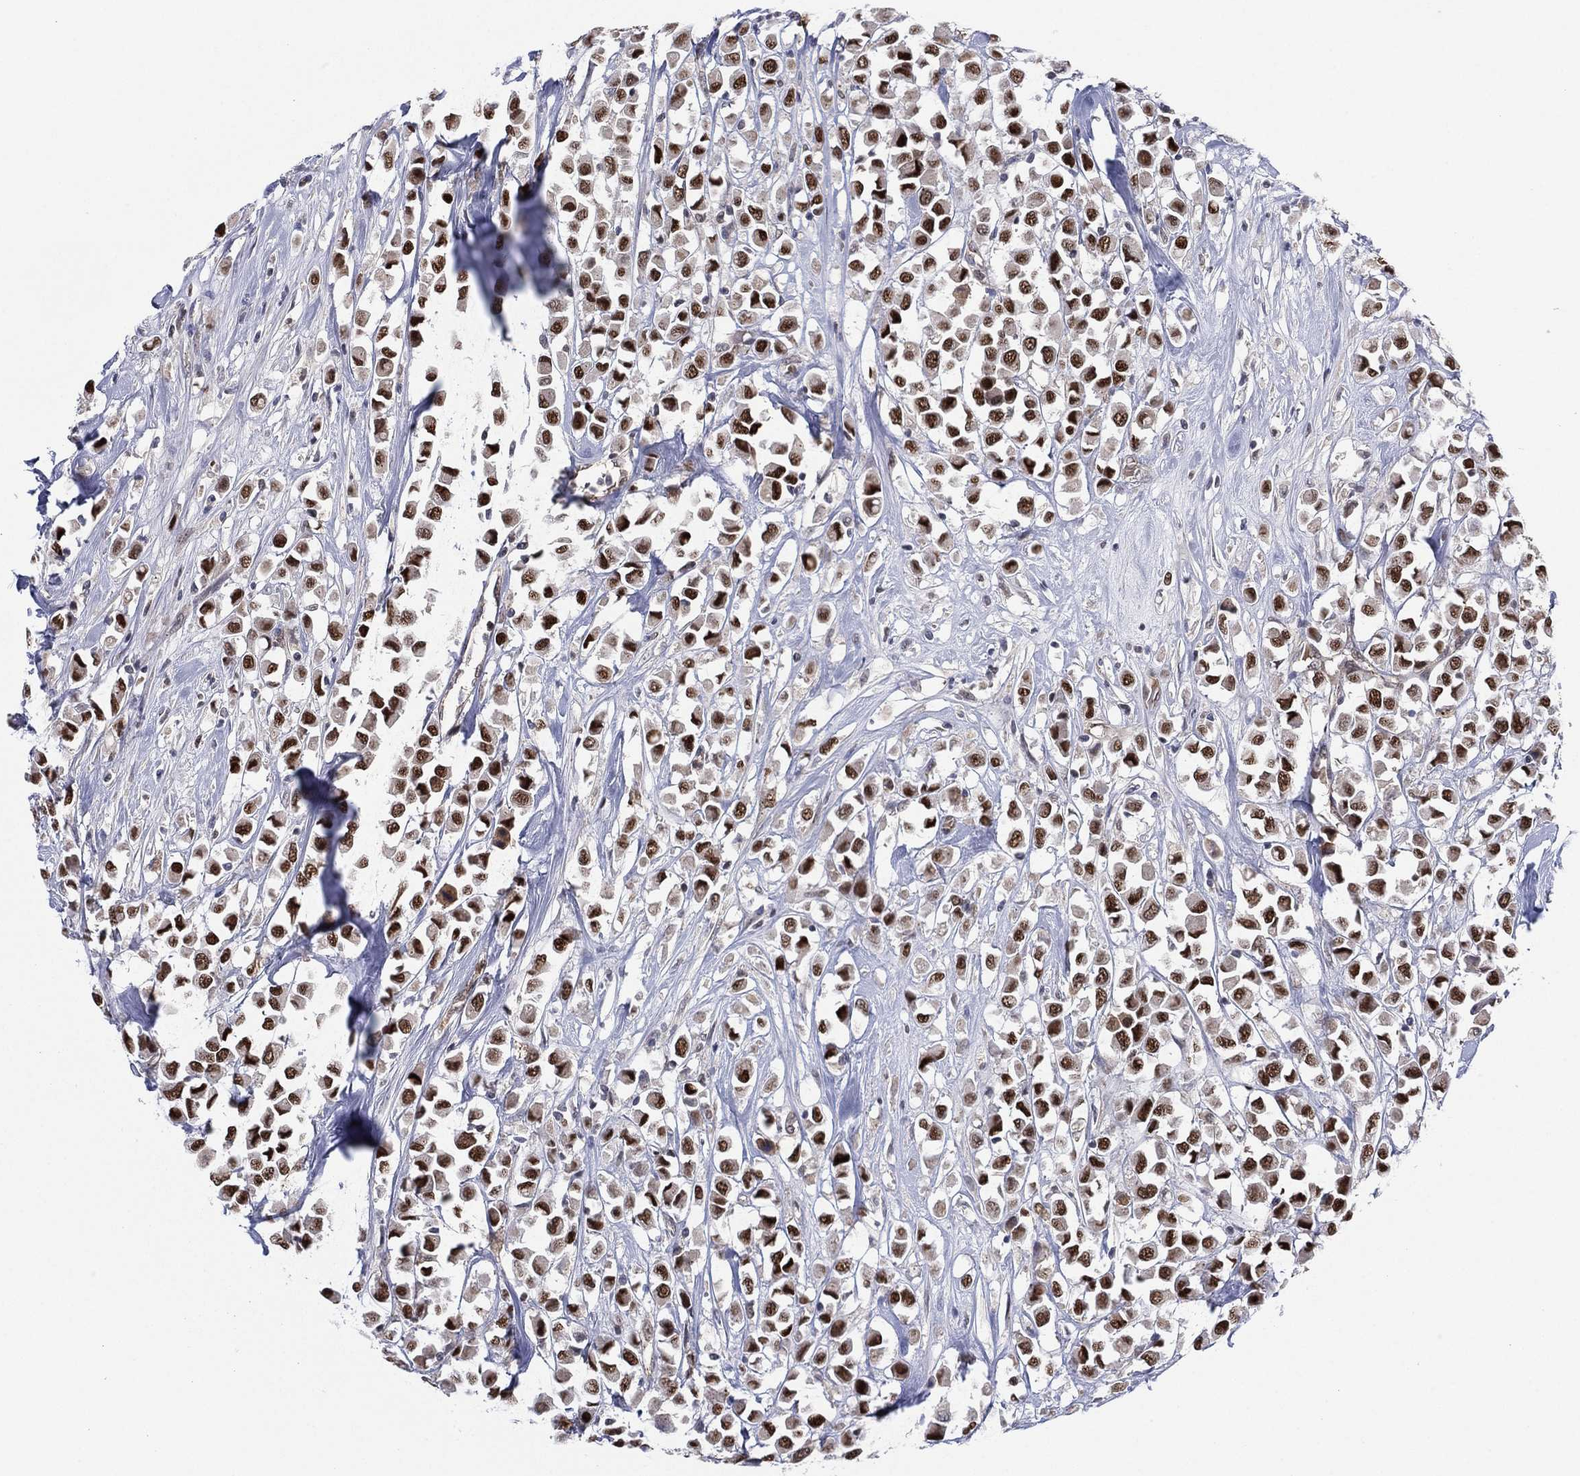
{"staining": {"intensity": "strong", "quantity": ">75%", "location": "nuclear"}, "tissue": "breast cancer", "cell_type": "Tumor cells", "image_type": "cancer", "snomed": [{"axis": "morphology", "description": "Duct carcinoma"}, {"axis": "topography", "description": "Breast"}], "caption": "Breast invasive ductal carcinoma stained with a protein marker reveals strong staining in tumor cells.", "gene": "GSE1", "patient": {"sex": "female", "age": 61}}